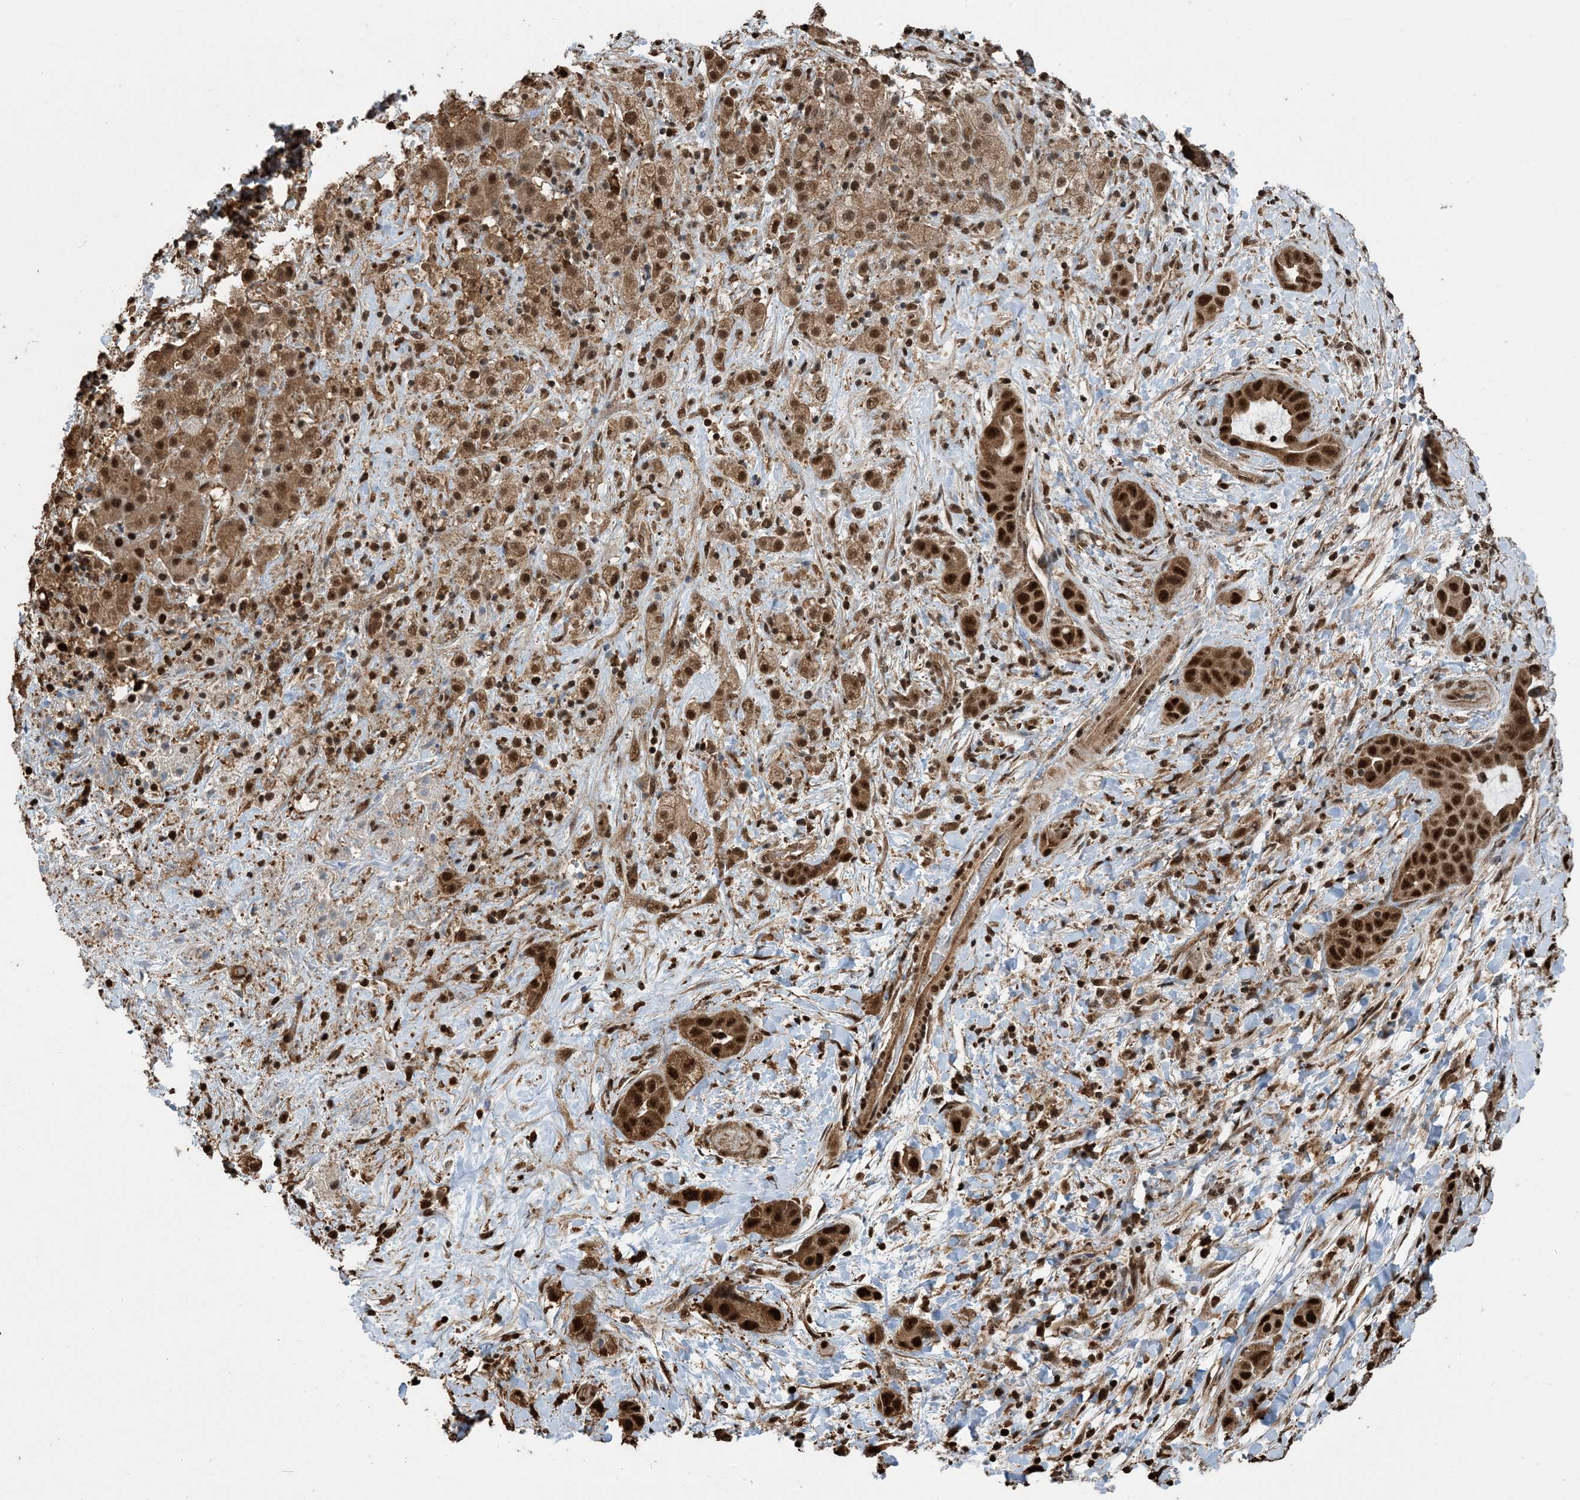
{"staining": {"intensity": "strong", "quantity": ">75%", "location": "cytoplasmic/membranous,nuclear"}, "tissue": "liver cancer", "cell_type": "Tumor cells", "image_type": "cancer", "snomed": [{"axis": "morphology", "description": "Cholangiocarcinoma"}, {"axis": "topography", "description": "Liver"}], "caption": "Protein analysis of liver cancer tissue demonstrates strong cytoplasmic/membranous and nuclear expression in about >75% of tumor cells.", "gene": "HSPA1A", "patient": {"sex": "female", "age": 52}}